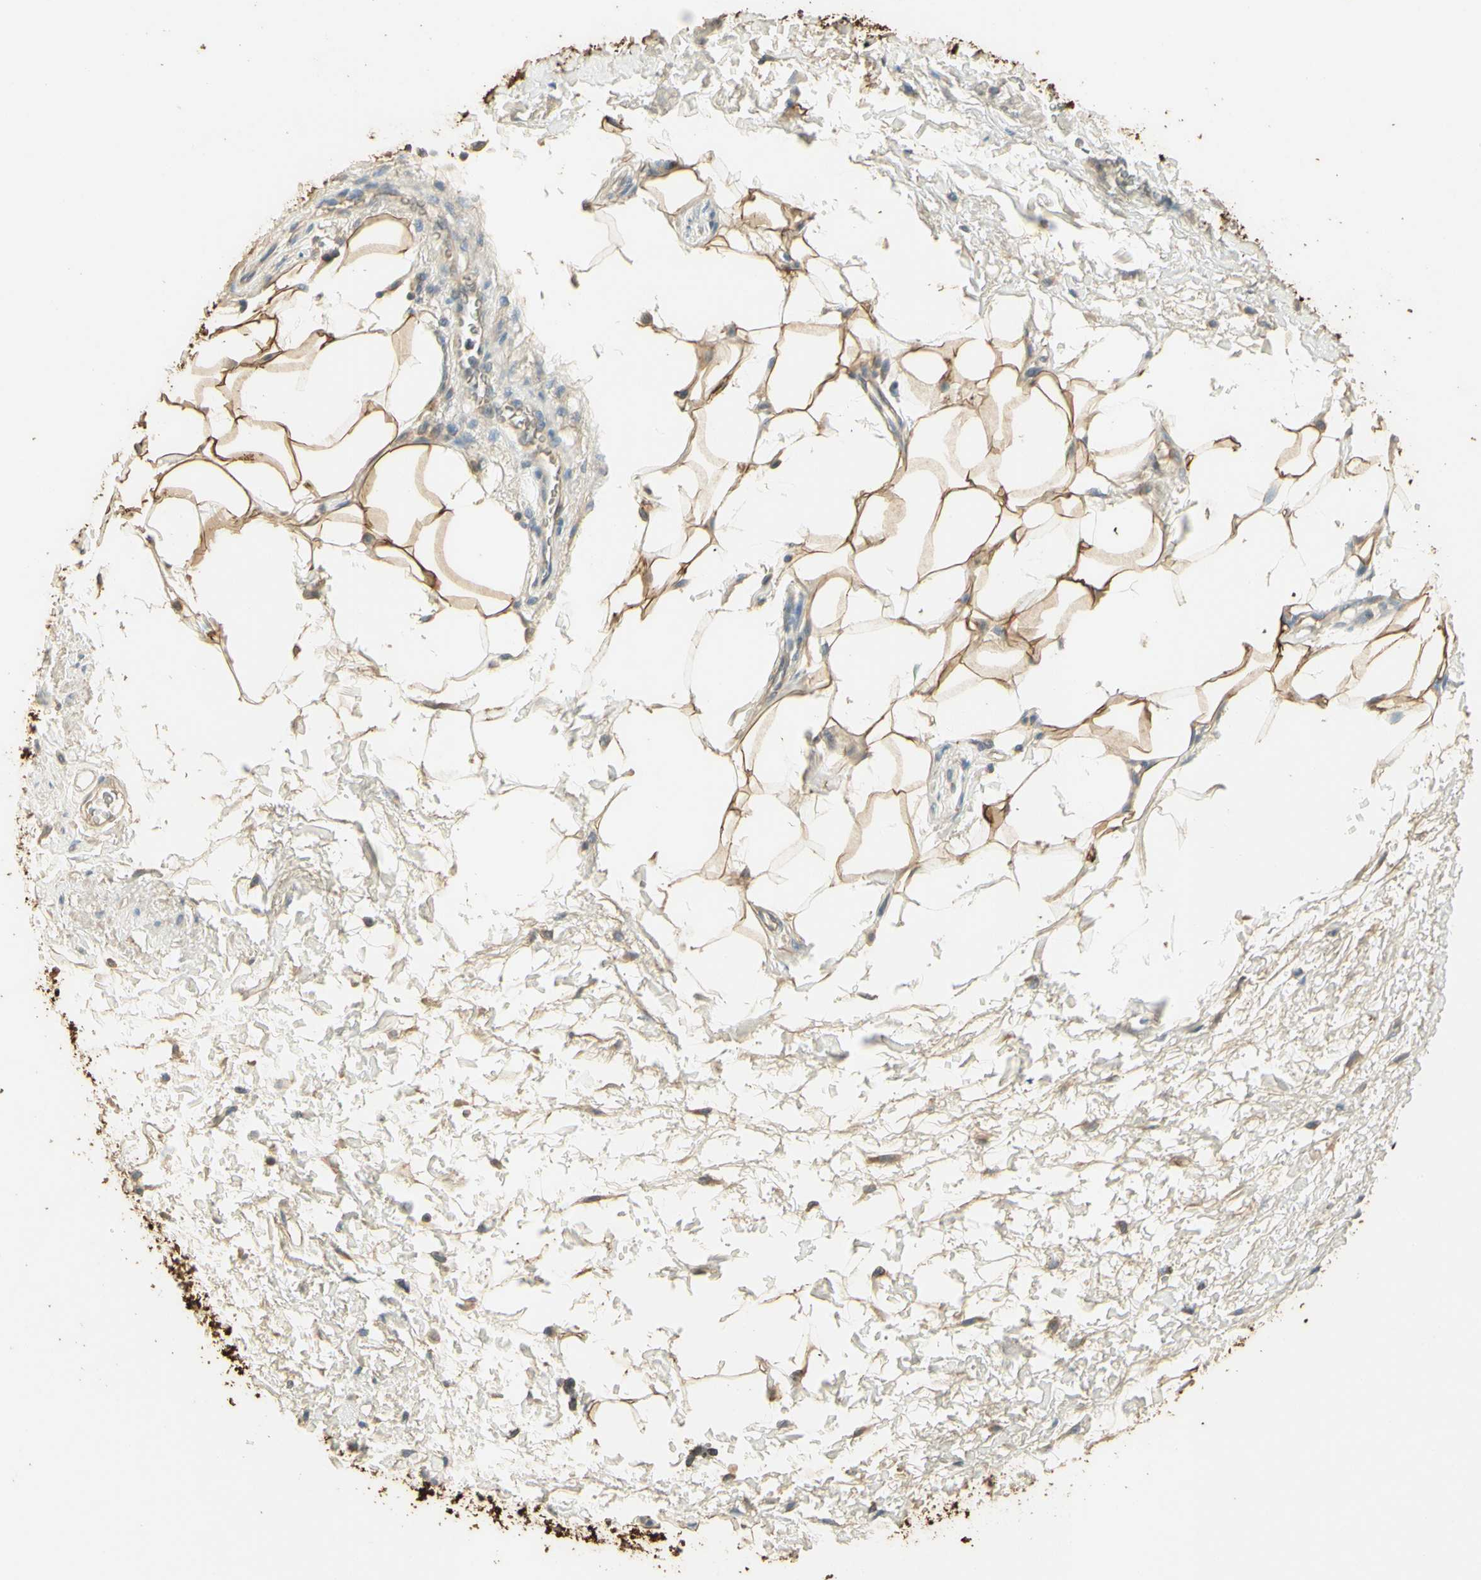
{"staining": {"intensity": "moderate", "quantity": ">75%", "location": "cytoplasmic/membranous"}, "tissue": "adipose tissue", "cell_type": "Adipocytes", "image_type": "normal", "snomed": [{"axis": "morphology", "description": "Normal tissue, NOS"}, {"axis": "topography", "description": "Soft tissue"}, {"axis": "topography", "description": "Peripheral nerve tissue"}], "caption": "An immunohistochemistry (IHC) photomicrograph of unremarkable tissue is shown. Protein staining in brown highlights moderate cytoplasmic/membranous positivity in adipose tissue within adipocytes. (Brightfield microscopy of DAB IHC at high magnification).", "gene": "ARHGEF17", "patient": {"sex": "female", "age": 71}}